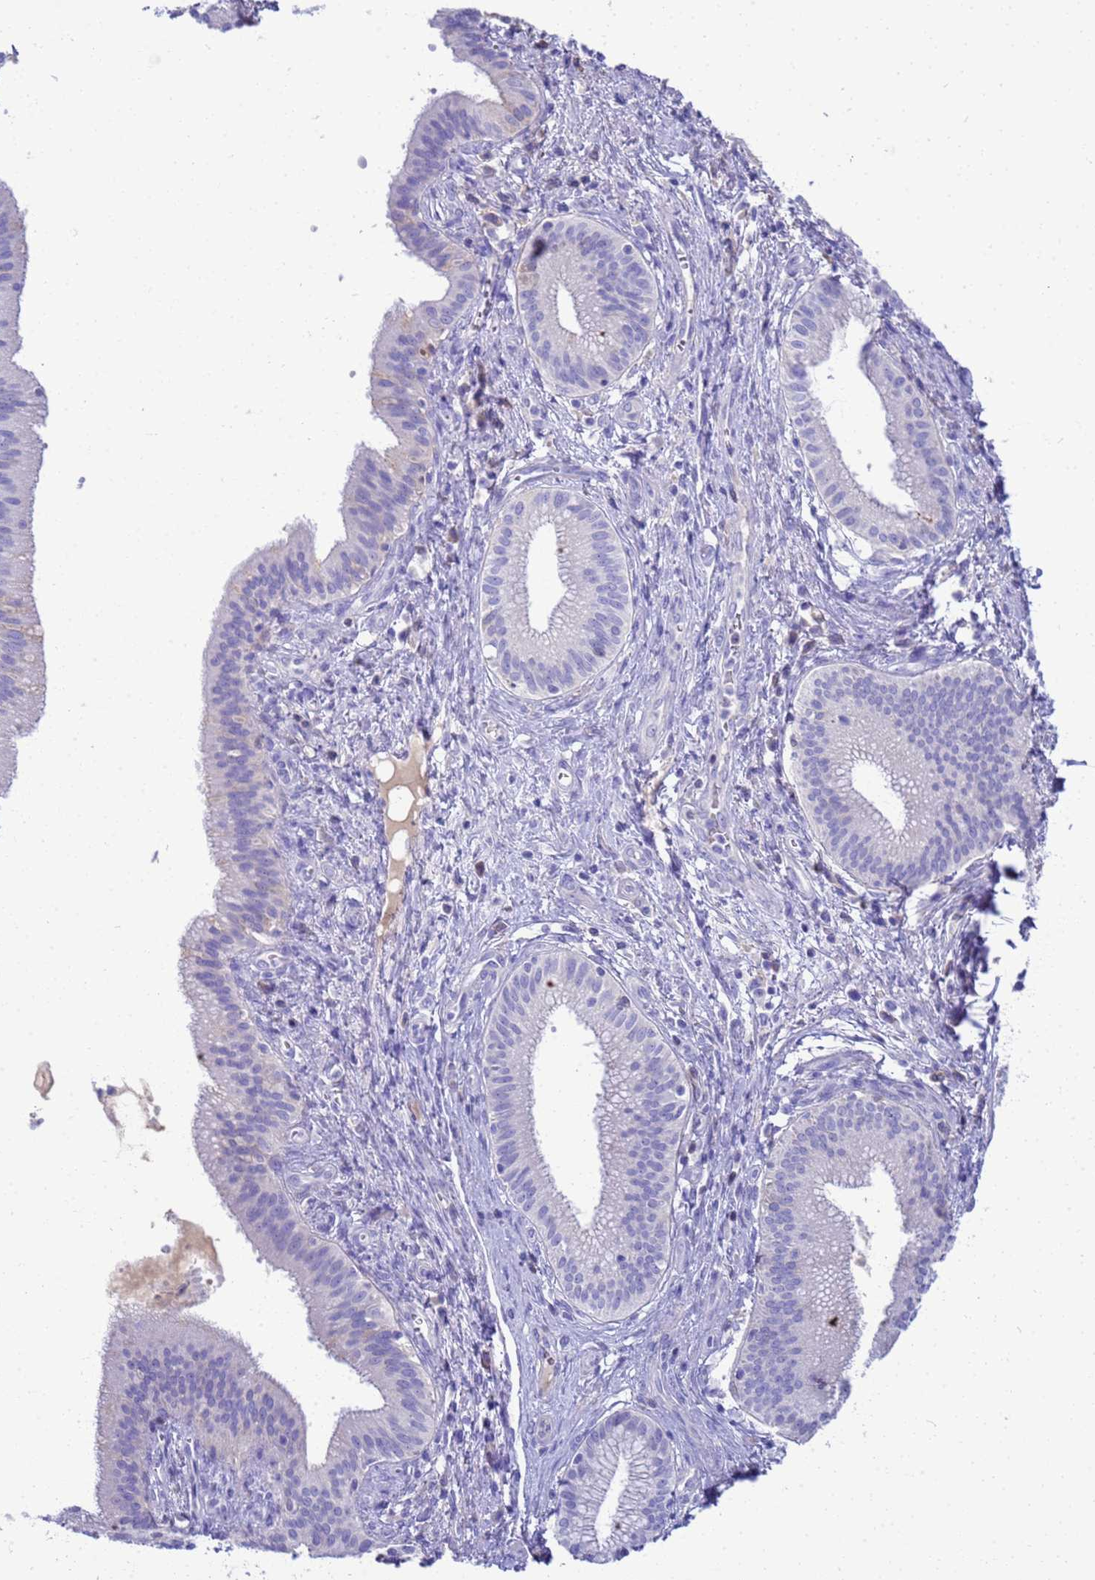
{"staining": {"intensity": "negative", "quantity": "none", "location": "none"}, "tissue": "pancreatic cancer", "cell_type": "Tumor cells", "image_type": "cancer", "snomed": [{"axis": "morphology", "description": "Adenocarcinoma, NOS"}, {"axis": "topography", "description": "Pancreas"}], "caption": "The image displays no significant positivity in tumor cells of adenocarcinoma (pancreatic).", "gene": "SYCN", "patient": {"sex": "male", "age": 72}}